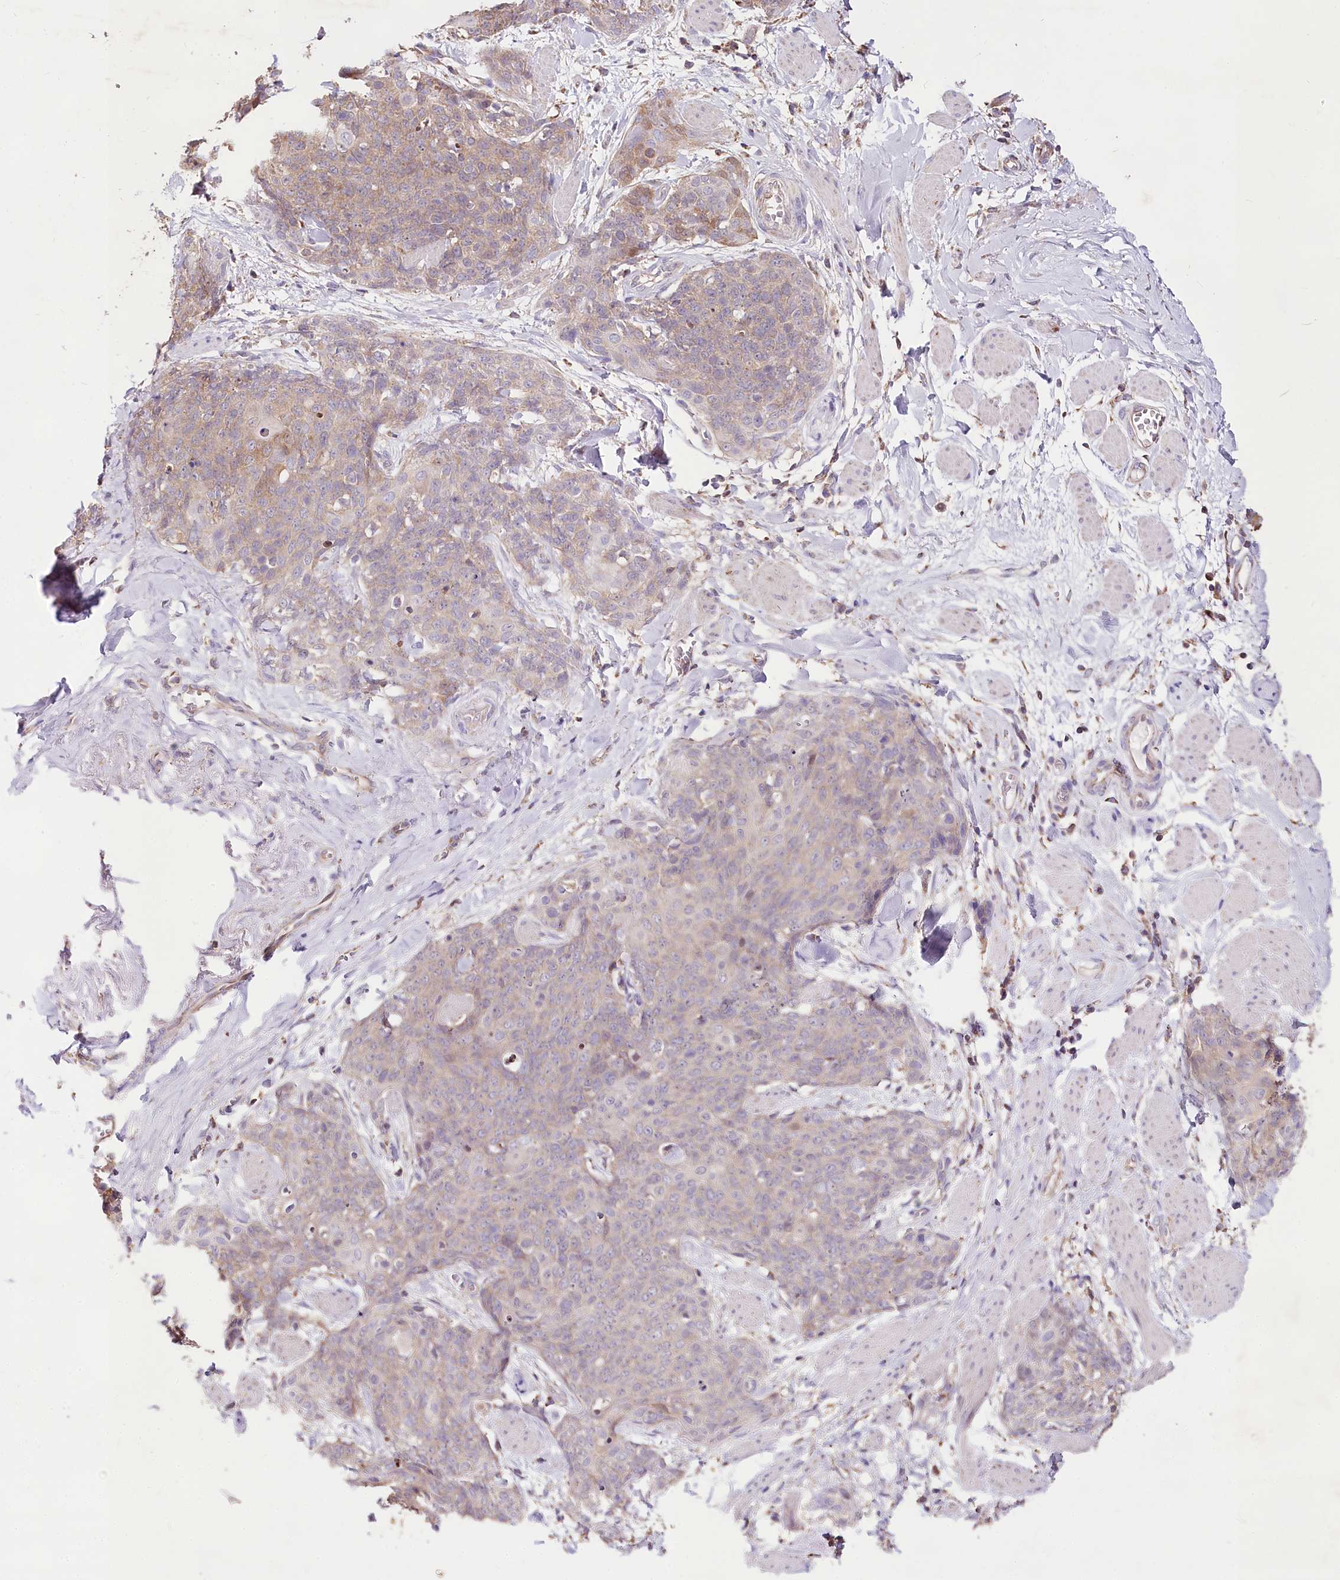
{"staining": {"intensity": "weak", "quantity": "<25%", "location": "cytoplasmic/membranous"}, "tissue": "skin cancer", "cell_type": "Tumor cells", "image_type": "cancer", "snomed": [{"axis": "morphology", "description": "Squamous cell carcinoma, NOS"}, {"axis": "topography", "description": "Skin"}, {"axis": "topography", "description": "Vulva"}], "caption": "IHC of human squamous cell carcinoma (skin) exhibits no staining in tumor cells.", "gene": "TASOR2", "patient": {"sex": "female", "age": 85}}